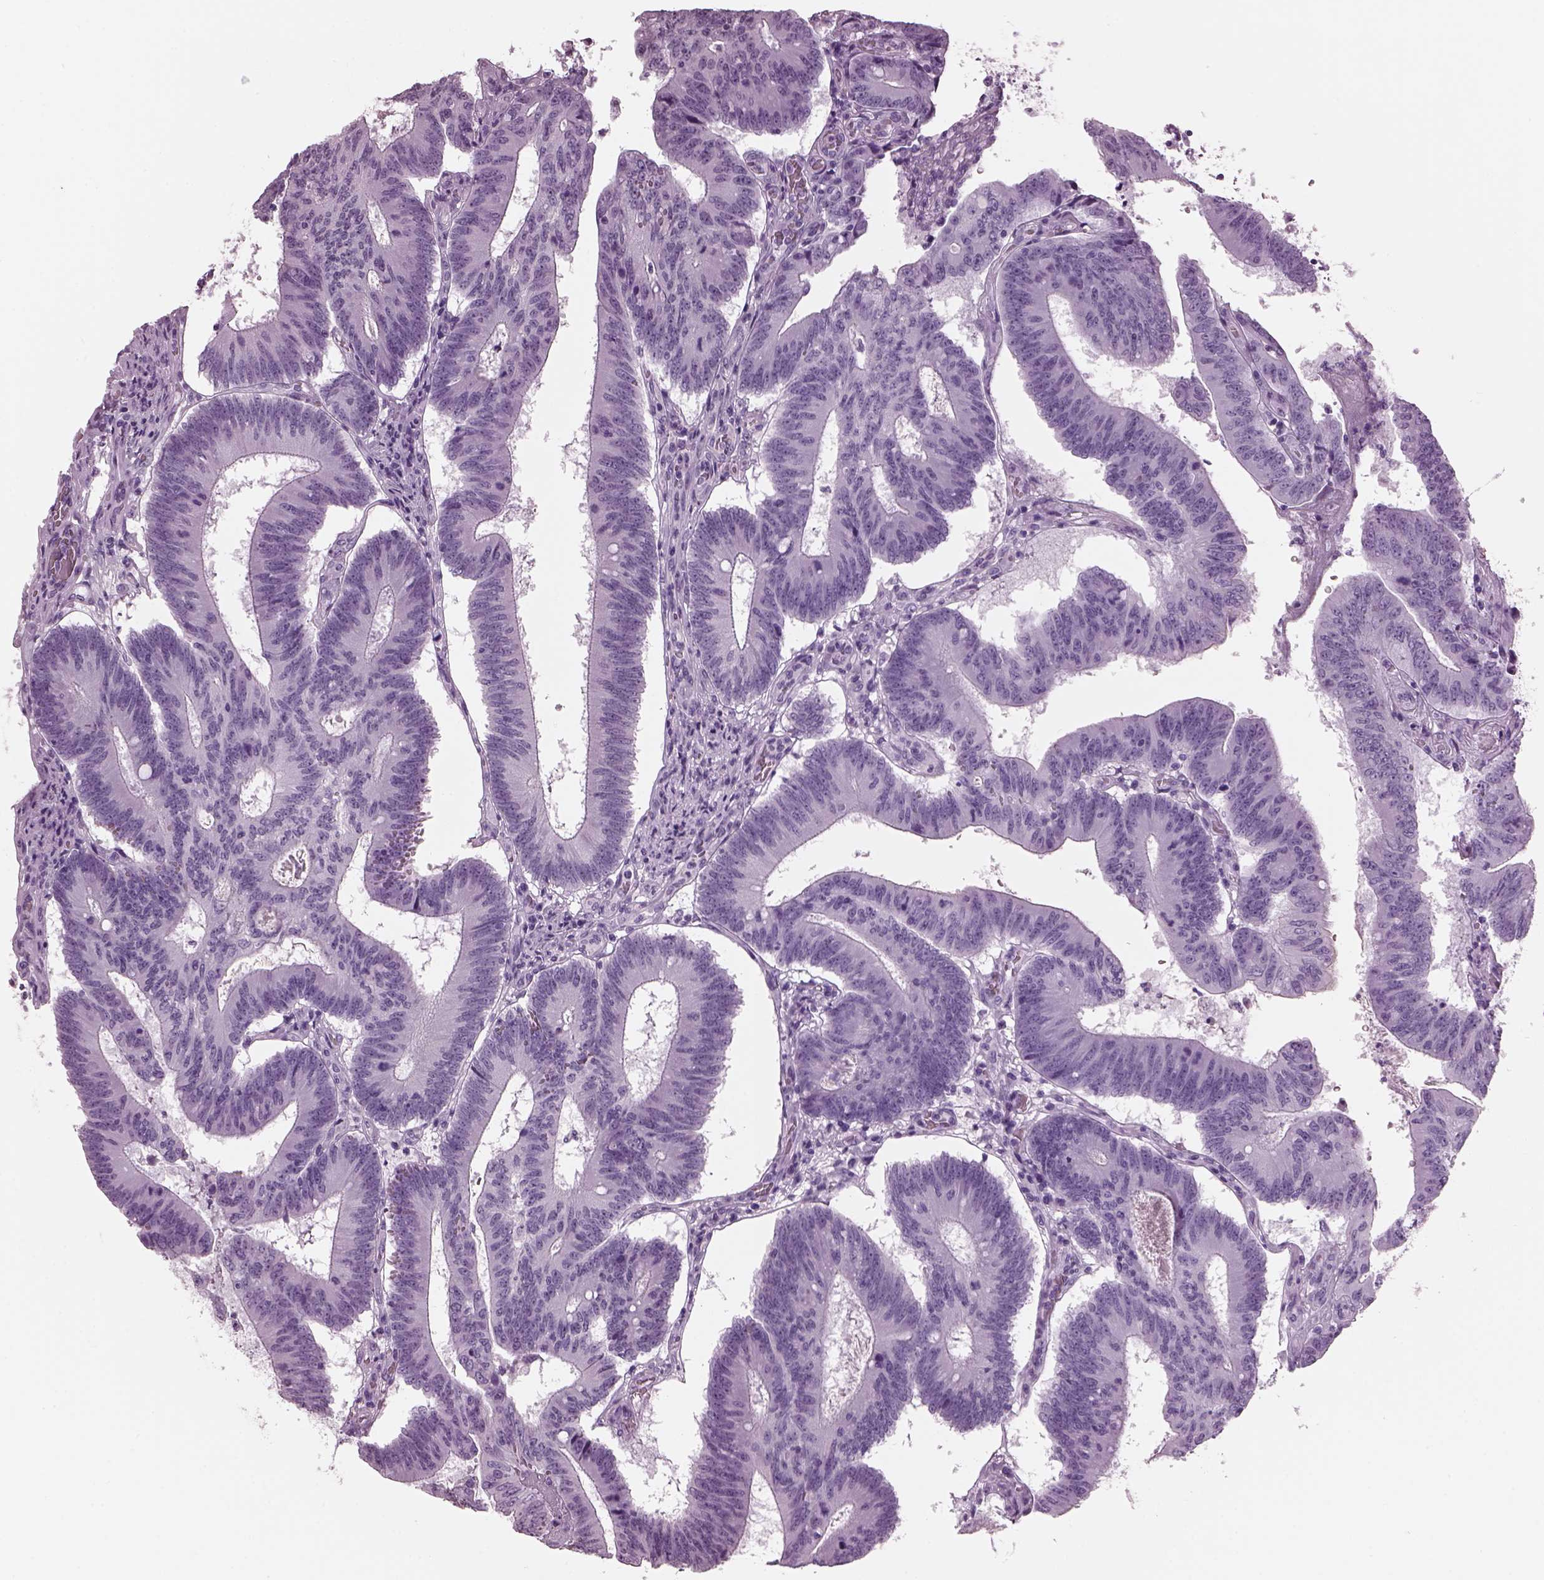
{"staining": {"intensity": "negative", "quantity": "none", "location": "none"}, "tissue": "colorectal cancer", "cell_type": "Tumor cells", "image_type": "cancer", "snomed": [{"axis": "morphology", "description": "Adenocarcinoma, NOS"}, {"axis": "topography", "description": "Colon"}], "caption": "Immunohistochemistry of adenocarcinoma (colorectal) exhibits no expression in tumor cells.", "gene": "KRTAP3-2", "patient": {"sex": "female", "age": 70}}